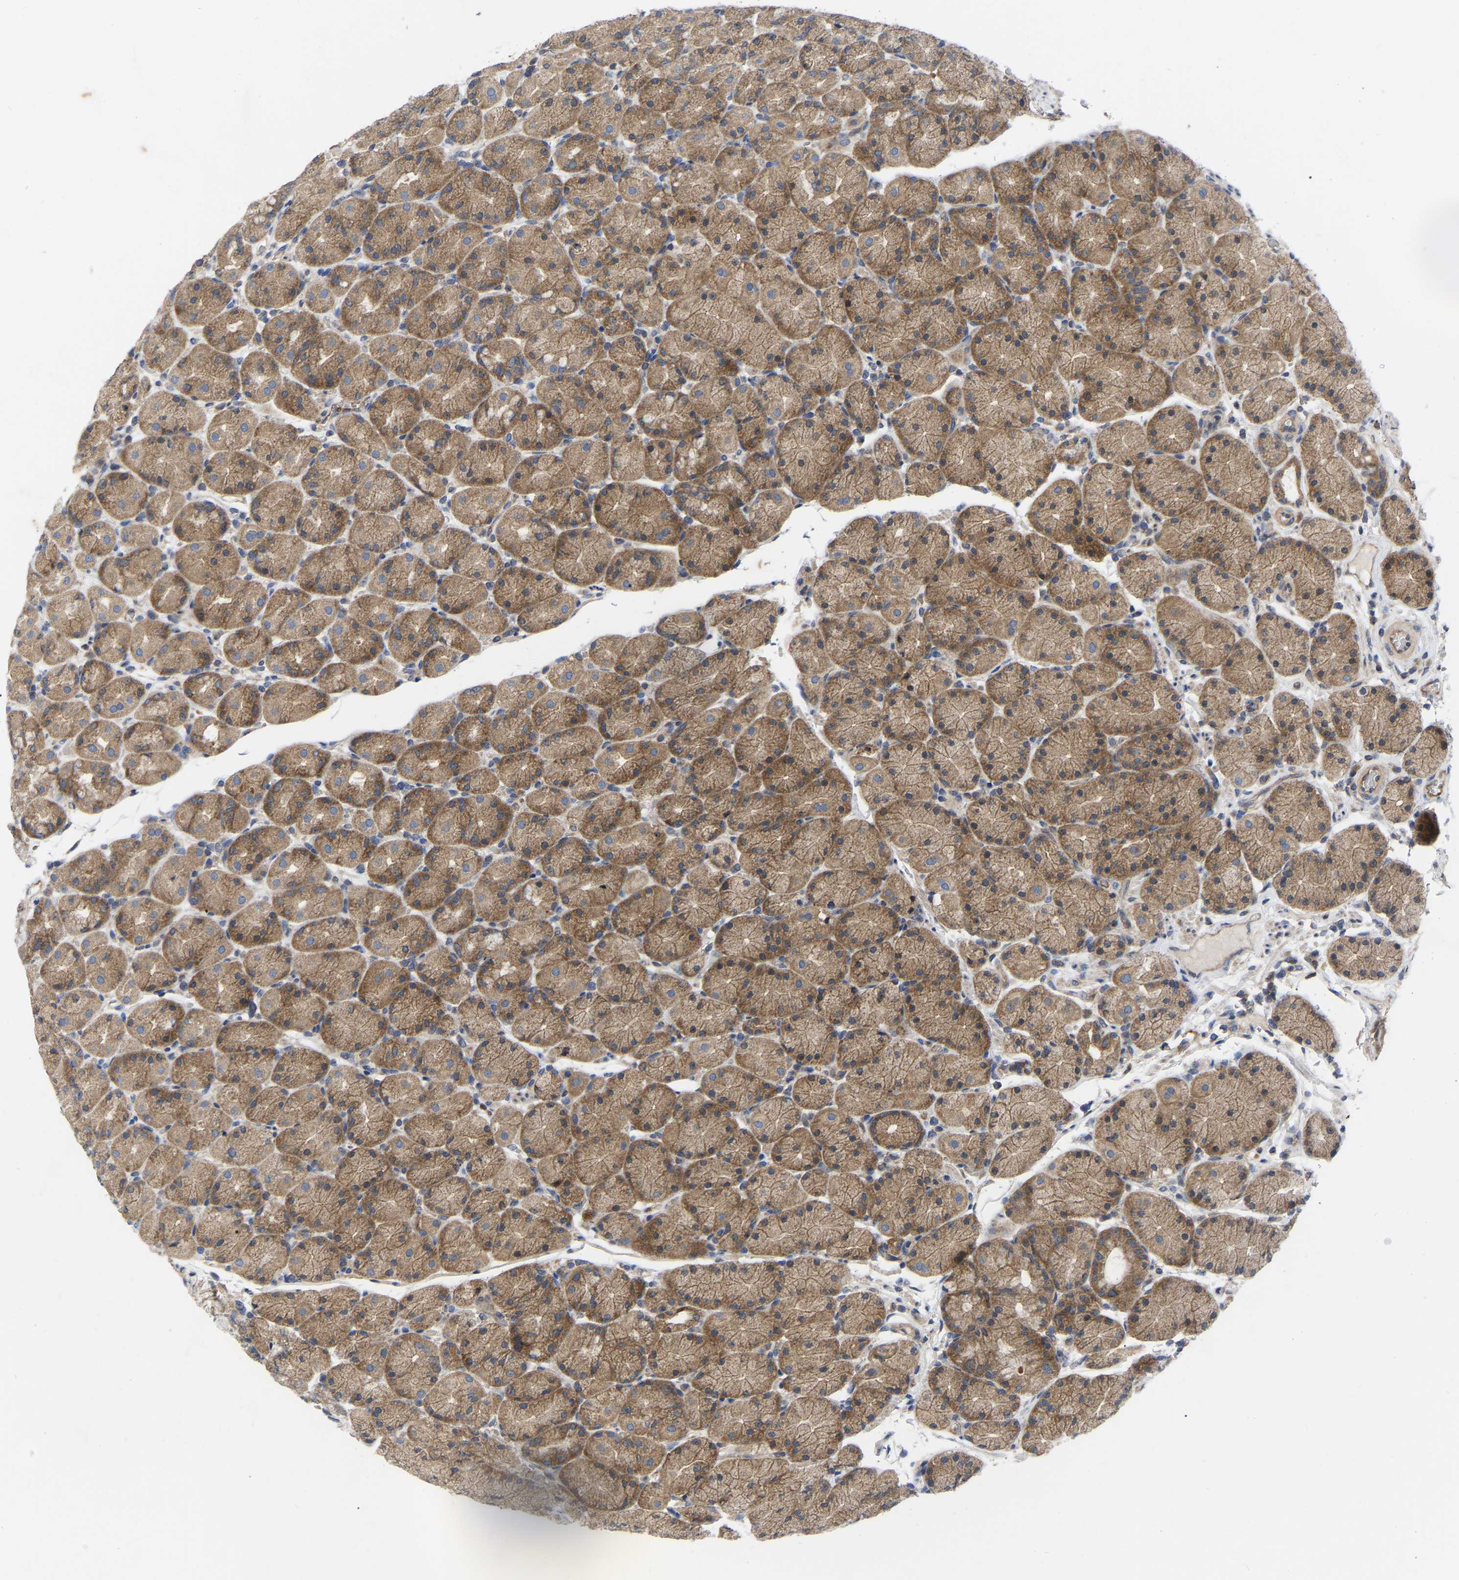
{"staining": {"intensity": "moderate", "quantity": ">75%", "location": "cytoplasmic/membranous"}, "tissue": "stomach", "cell_type": "Glandular cells", "image_type": "normal", "snomed": [{"axis": "morphology", "description": "Normal tissue, NOS"}, {"axis": "morphology", "description": "Carcinoid, malignant, NOS"}, {"axis": "topography", "description": "Stomach, upper"}], "caption": "Immunohistochemistry image of benign stomach stained for a protein (brown), which shows medium levels of moderate cytoplasmic/membranous staining in approximately >75% of glandular cells.", "gene": "TCP1", "patient": {"sex": "male", "age": 39}}